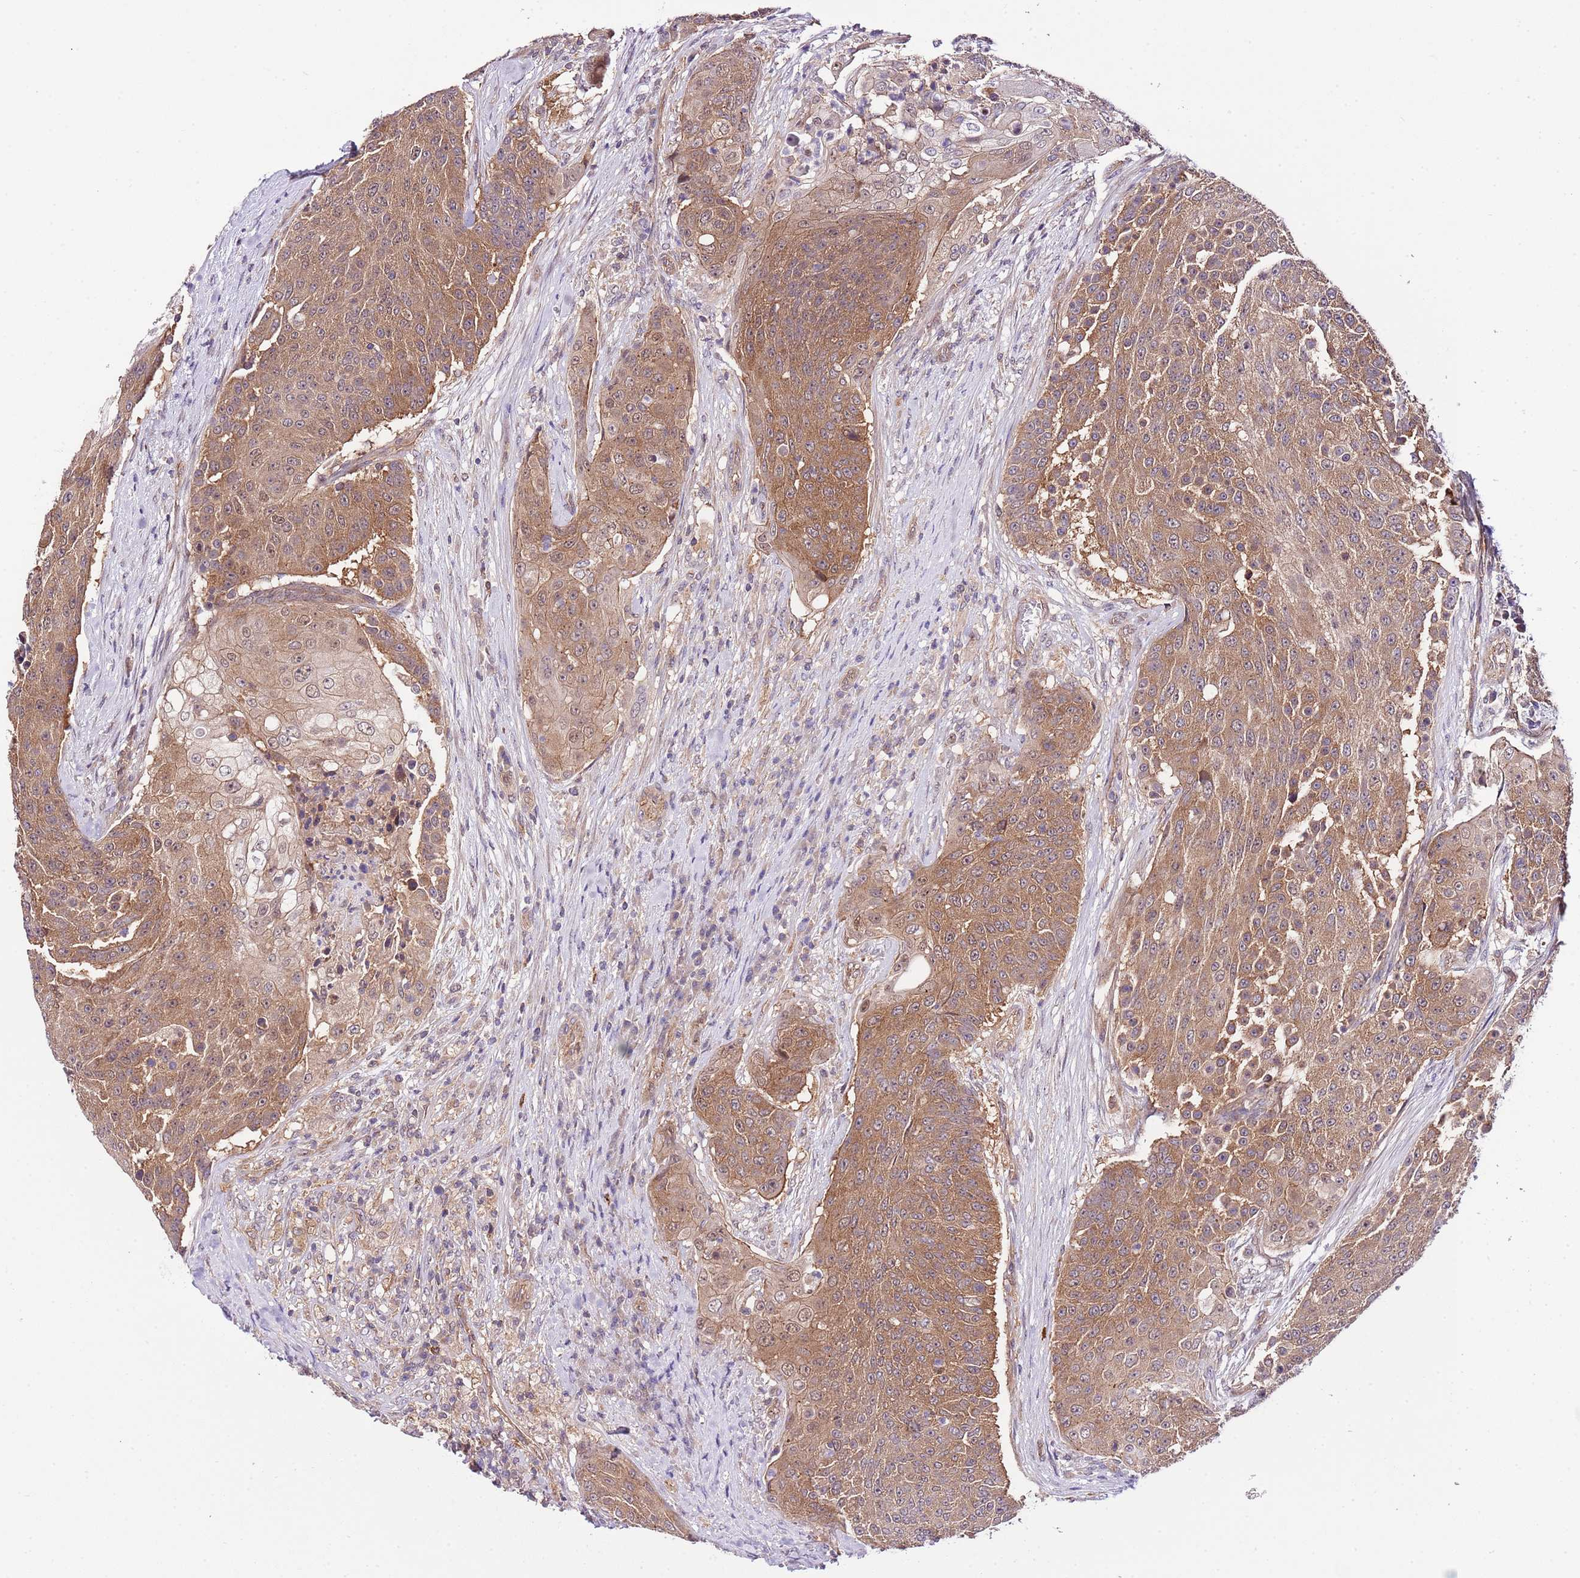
{"staining": {"intensity": "moderate", "quantity": ">75%", "location": "cytoplasmic/membranous"}, "tissue": "urothelial cancer", "cell_type": "Tumor cells", "image_type": "cancer", "snomed": [{"axis": "morphology", "description": "Urothelial carcinoma, High grade"}, {"axis": "topography", "description": "Urinary bladder"}], "caption": "A micrograph of human urothelial cancer stained for a protein demonstrates moderate cytoplasmic/membranous brown staining in tumor cells.", "gene": "DONSON", "patient": {"sex": "female", "age": 63}}